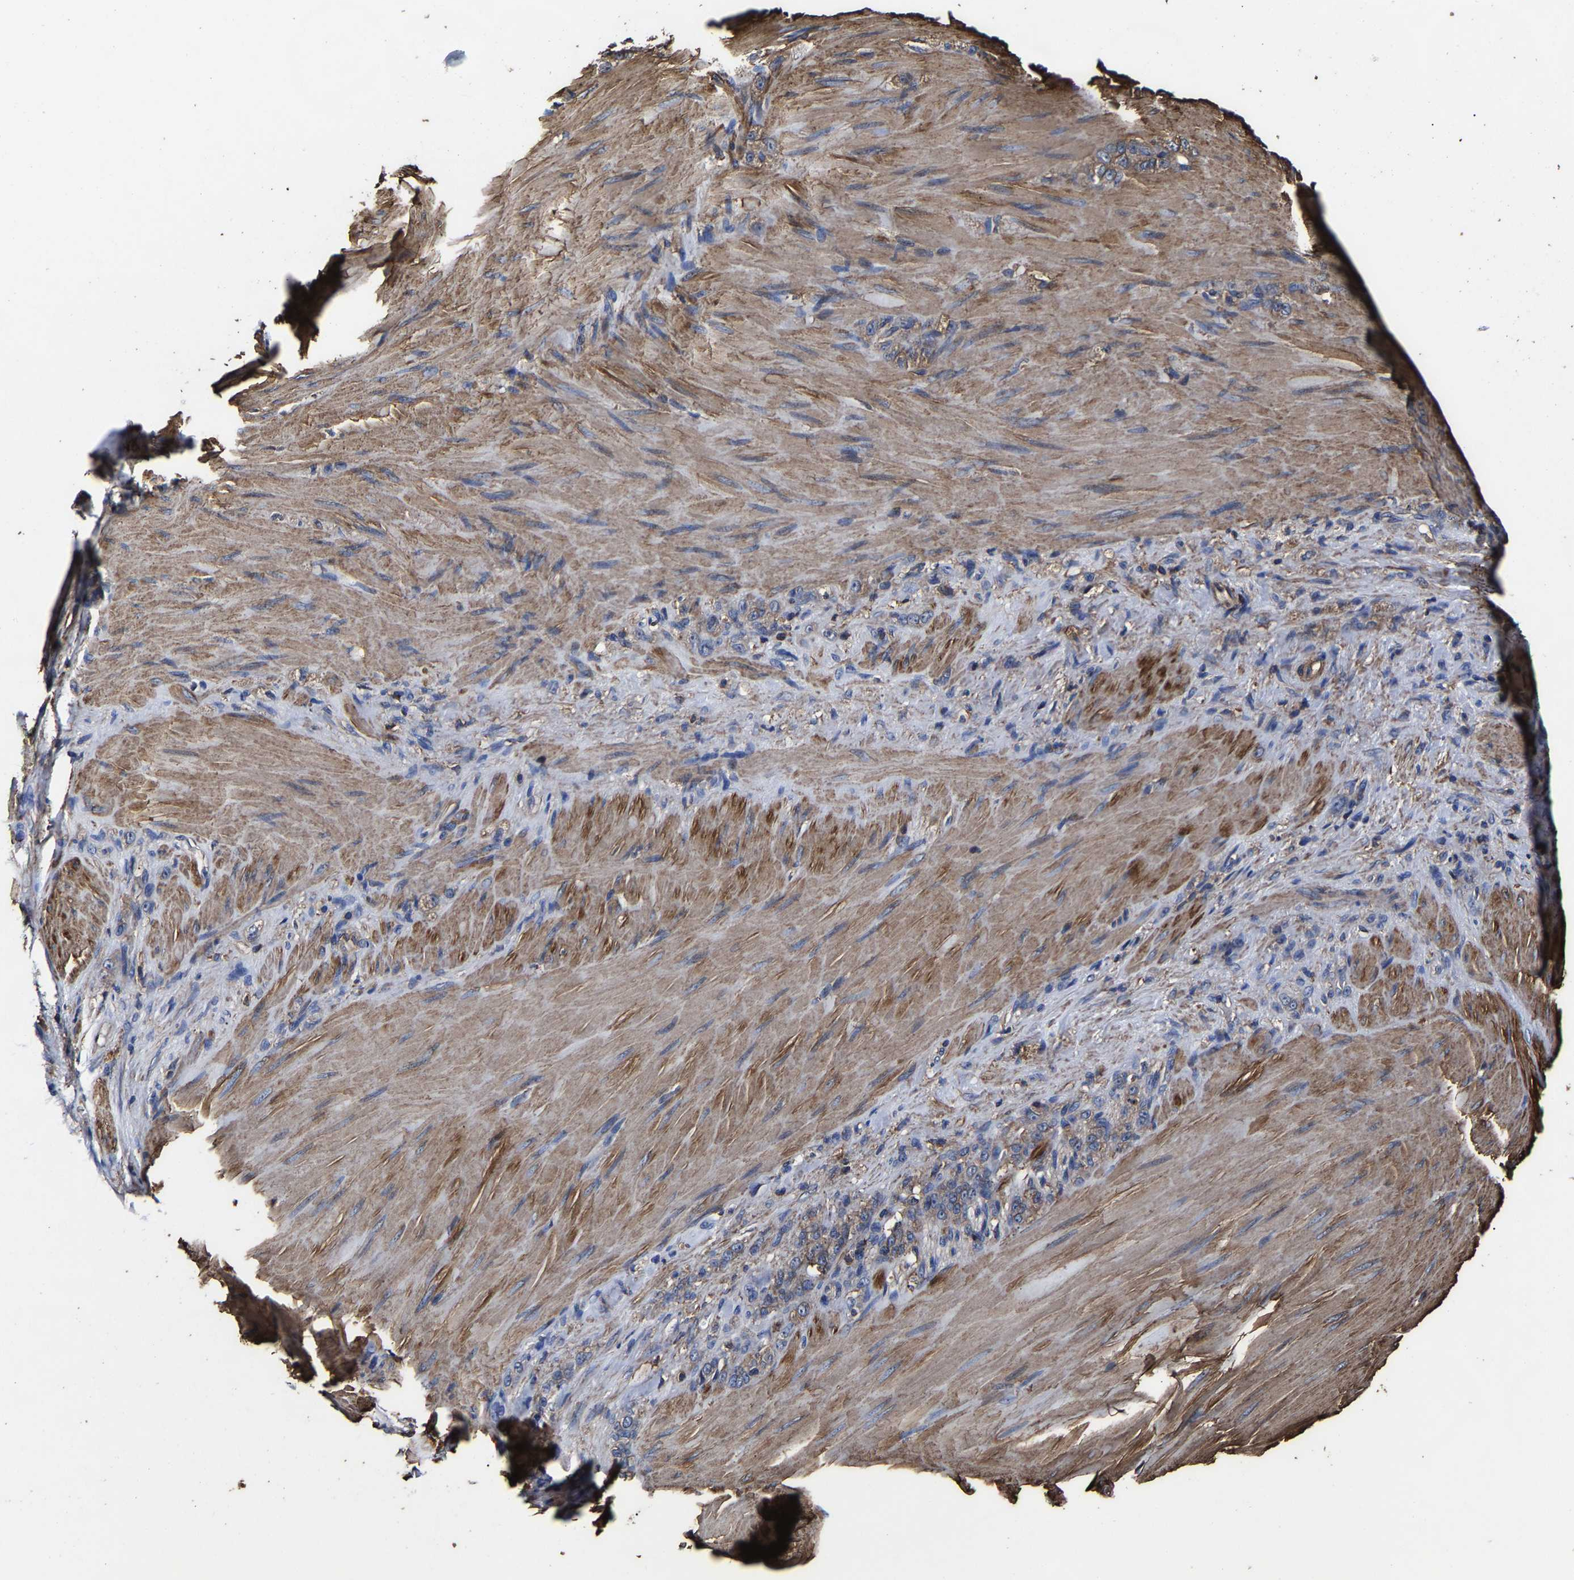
{"staining": {"intensity": "weak", "quantity": "25%-75%", "location": "cytoplasmic/membranous"}, "tissue": "stomach cancer", "cell_type": "Tumor cells", "image_type": "cancer", "snomed": [{"axis": "morphology", "description": "Normal tissue, NOS"}, {"axis": "morphology", "description": "Adenocarcinoma, NOS"}, {"axis": "topography", "description": "Stomach"}], "caption": "Immunohistochemical staining of human stomach adenocarcinoma shows low levels of weak cytoplasmic/membranous staining in about 25%-75% of tumor cells.", "gene": "SSH3", "patient": {"sex": "male", "age": 82}}